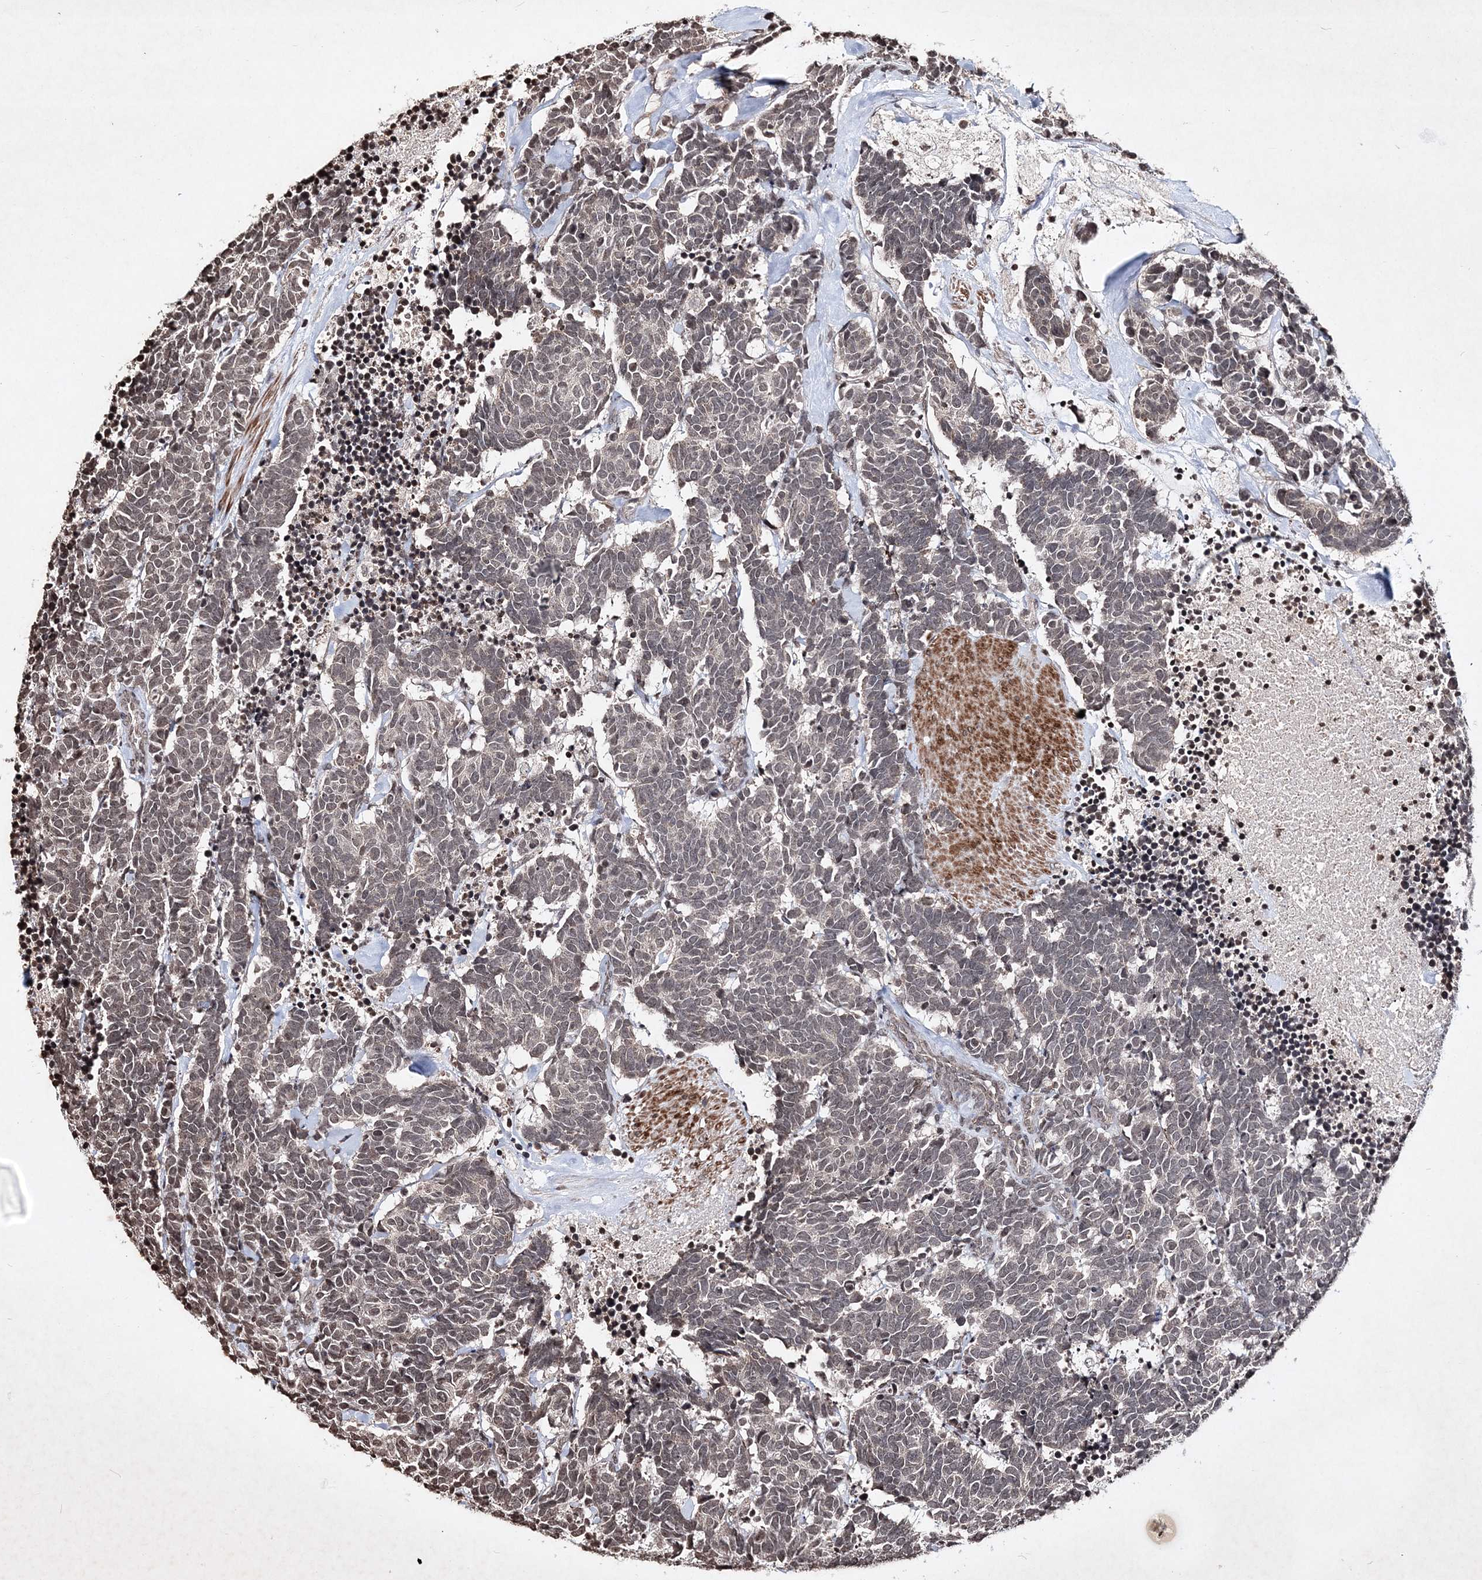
{"staining": {"intensity": "moderate", "quantity": "<25%", "location": "nuclear"}, "tissue": "carcinoid", "cell_type": "Tumor cells", "image_type": "cancer", "snomed": [{"axis": "morphology", "description": "Carcinoma, NOS"}, {"axis": "morphology", "description": "Carcinoid, malignant, NOS"}, {"axis": "topography", "description": "Urinary bladder"}], "caption": "Carcinoma was stained to show a protein in brown. There is low levels of moderate nuclear expression in about <25% of tumor cells.", "gene": "SOWAHB", "patient": {"sex": "male", "age": 57}}